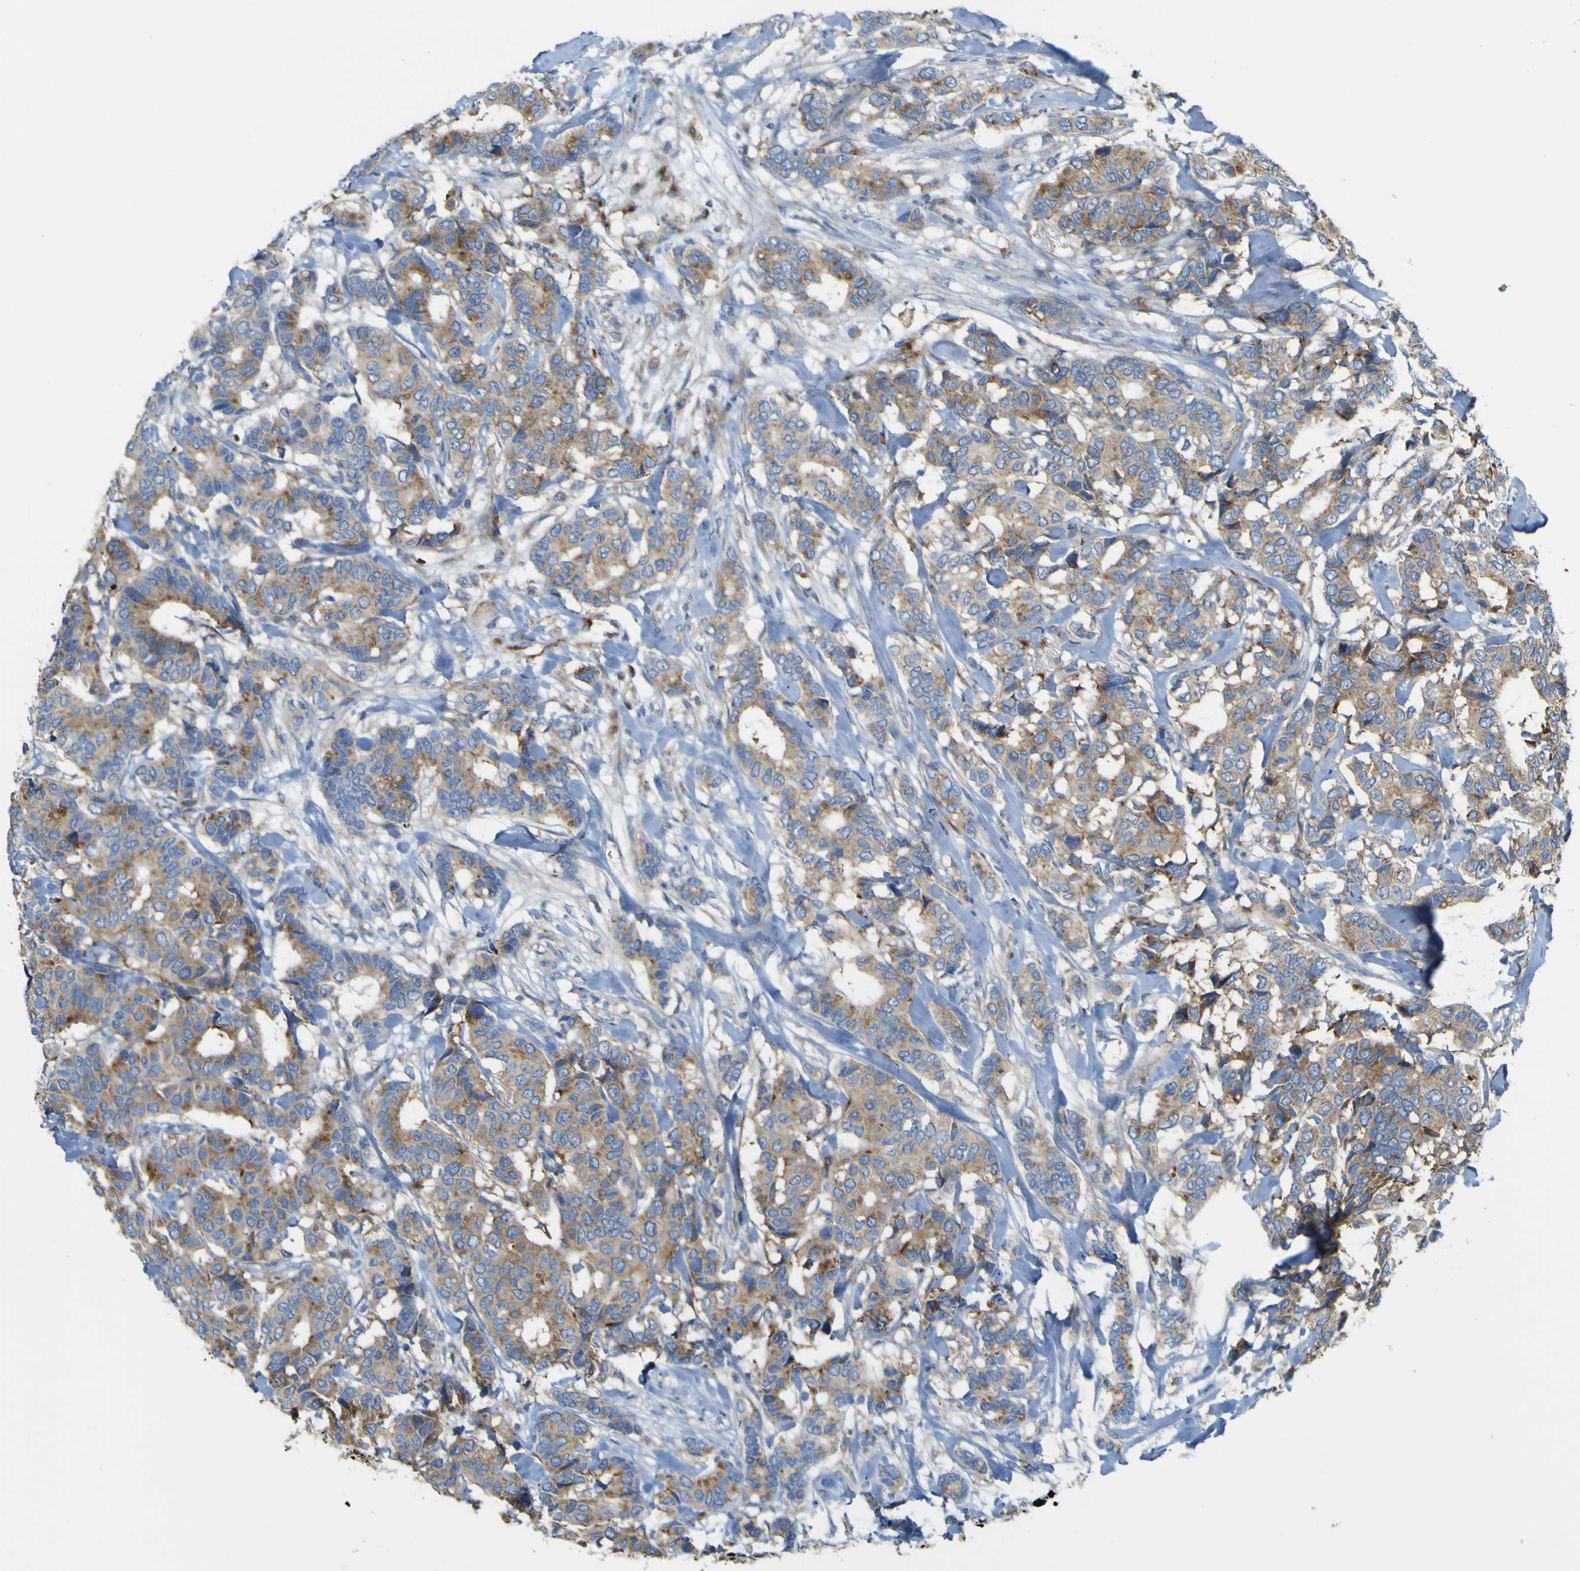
{"staining": {"intensity": "weak", "quantity": ">75%", "location": "cytoplasmic/membranous"}, "tissue": "breast cancer", "cell_type": "Tumor cells", "image_type": "cancer", "snomed": [{"axis": "morphology", "description": "Duct carcinoma"}, {"axis": "topography", "description": "Breast"}], "caption": "The immunohistochemical stain highlights weak cytoplasmic/membranous staining in tumor cells of infiltrating ductal carcinoma (breast) tissue. (Stains: DAB (3,3'-diaminobenzidine) in brown, nuclei in blue, Microscopy: brightfield microscopy at high magnification).", "gene": "IGF2R", "patient": {"sex": "female", "age": 87}}